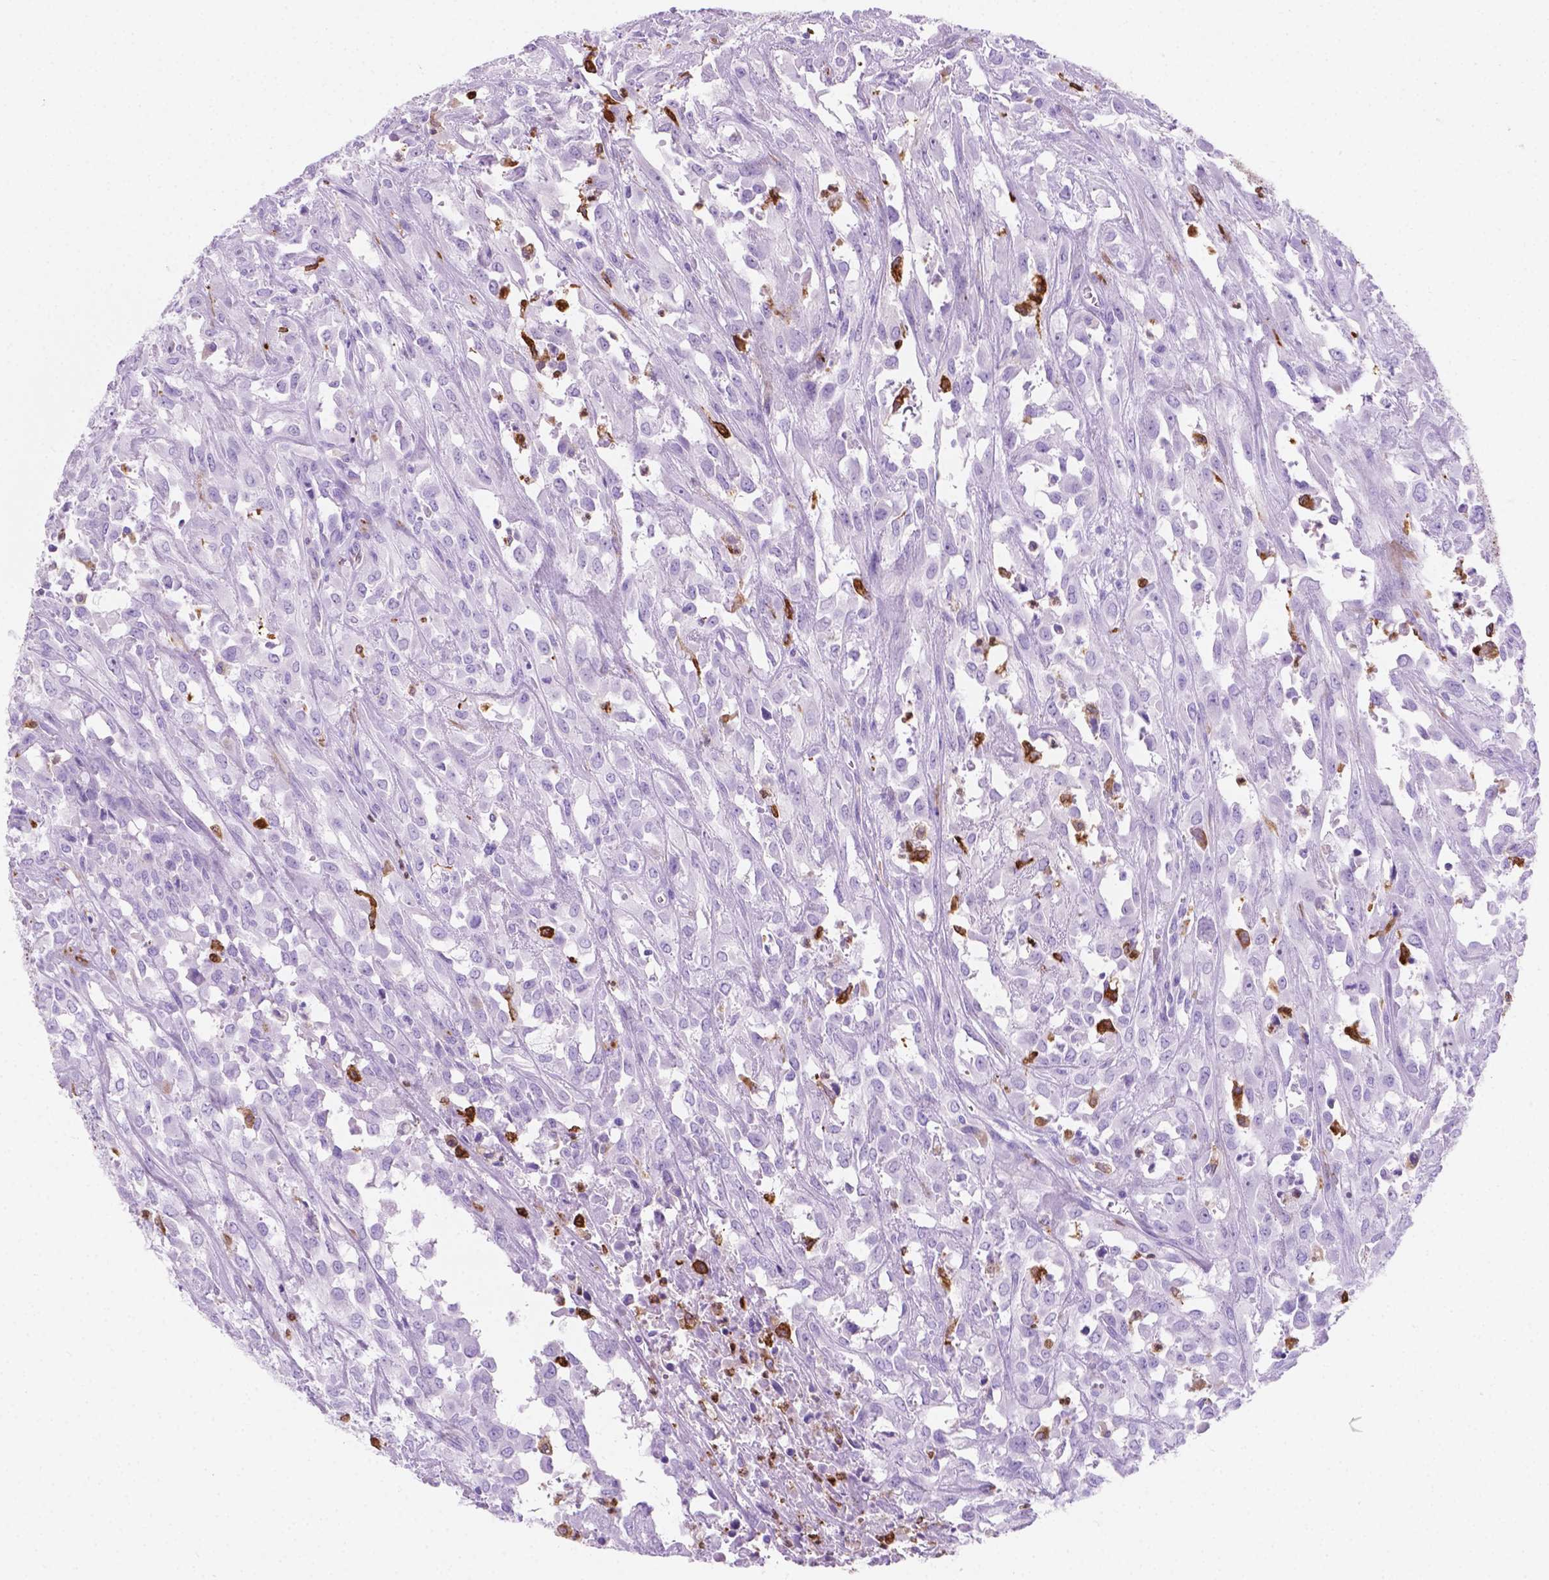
{"staining": {"intensity": "negative", "quantity": "none", "location": "none"}, "tissue": "urothelial cancer", "cell_type": "Tumor cells", "image_type": "cancer", "snomed": [{"axis": "morphology", "description": "Urothelial carcinoma, High grade"}, {"axis": "topography", "description": "Urinary bladder"}], "caption": "Tumor cells are negative for protein expression in human urothelial cancer.", "gene": "MACF1", "patient": {"sex": "male", "age": 67}}